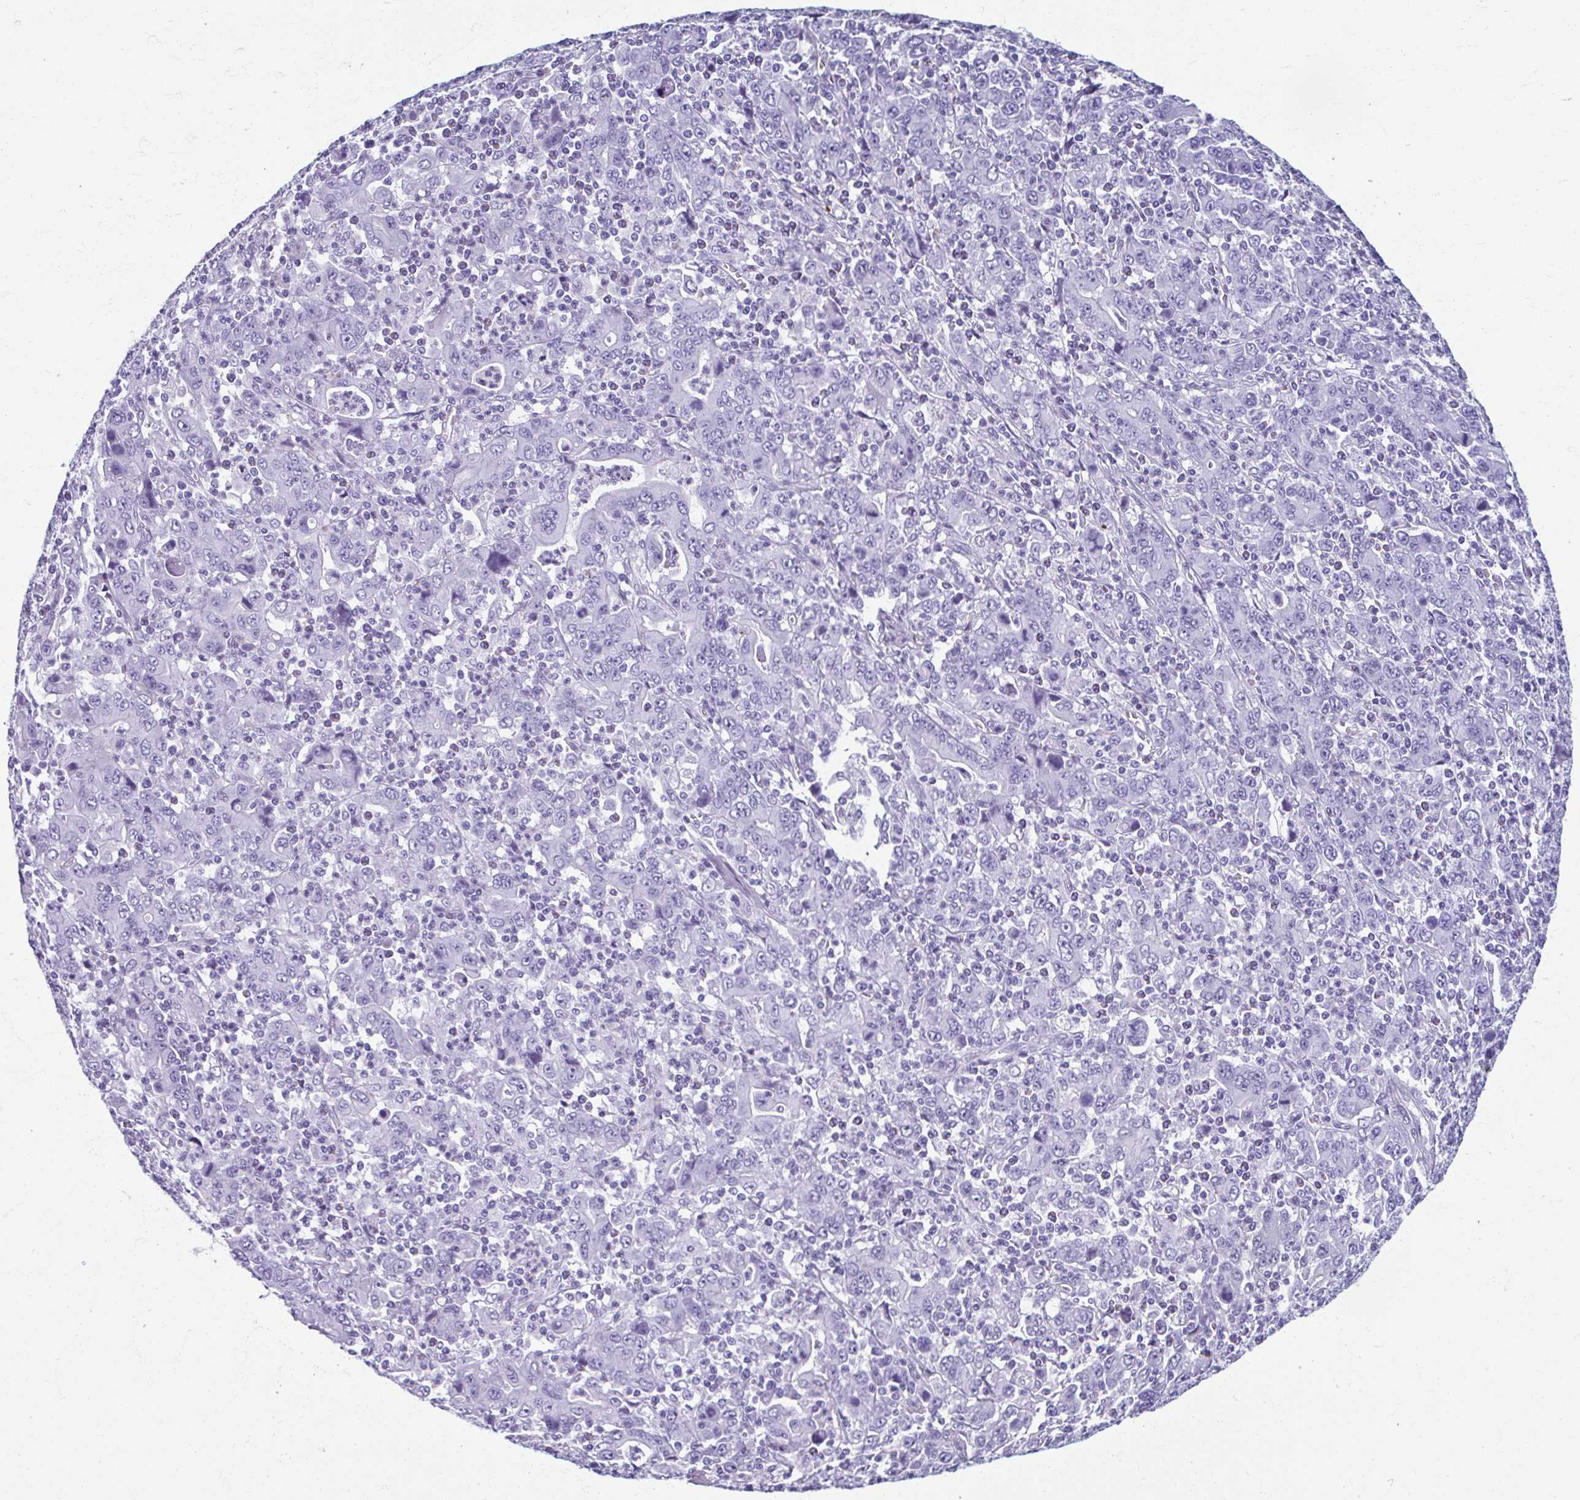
{"staining": {"intensity": "negative", "quantity": "none", "location": "none"}, "tissue": "stomach cancer", "cell_type": "Tumor cells", "image_type": "cancer", "snomed": [{"axis": "morphology", "description": "Adenocarcinoma, NOS"}, {"axis": "topography", "description": "Stomach, upper"}], "caption": "Stomach adenocarcinoma stained for a protein using IHC demonstrates no expression tumor cells.", "gene": "TCEAL3", "patient": {"sex": "male", "age": 69}}